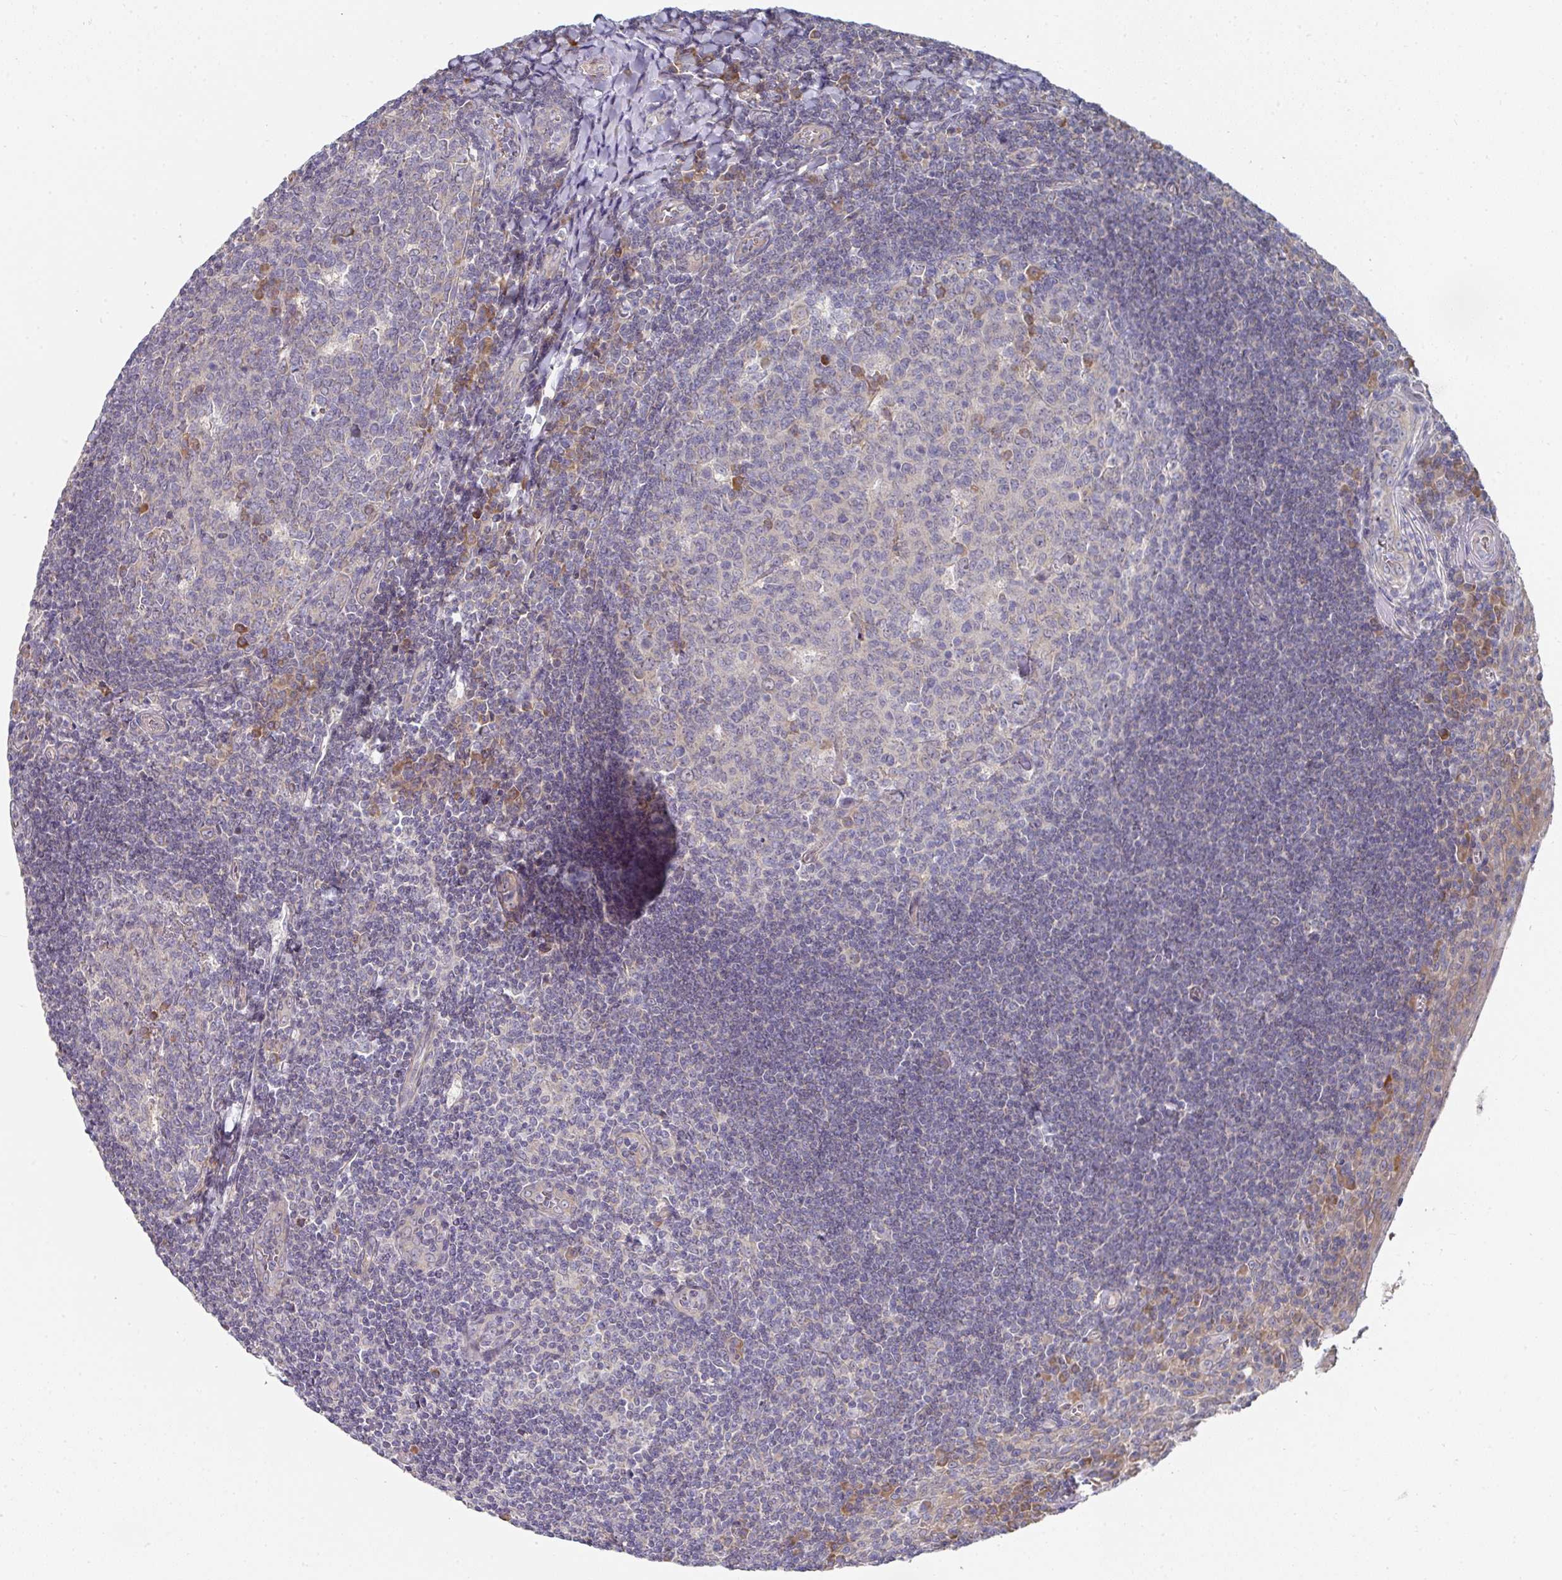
{"staining": {"intensity": "moderate", "quantity": "<25%", "location": "cytoplasmic/membranous"}, "tissue": "tonsil", "cell_type": "Germinal center cells", "image_type": "normal", "snomed": [{"axis": "morphology", "description": "Normal tissue, NOS"}, {"axis": "topography", "description": "Tonsil"}], "caption": "IHC histopathology image of normal human tonsil stained for a protein (brown), which demonstrates low levels of moderate cytoplasmic/membranous positivity in approximately <25% of germinal center cells.", "gene": "PYROXD2", "patient": {"sex": "male", "age": 27}}